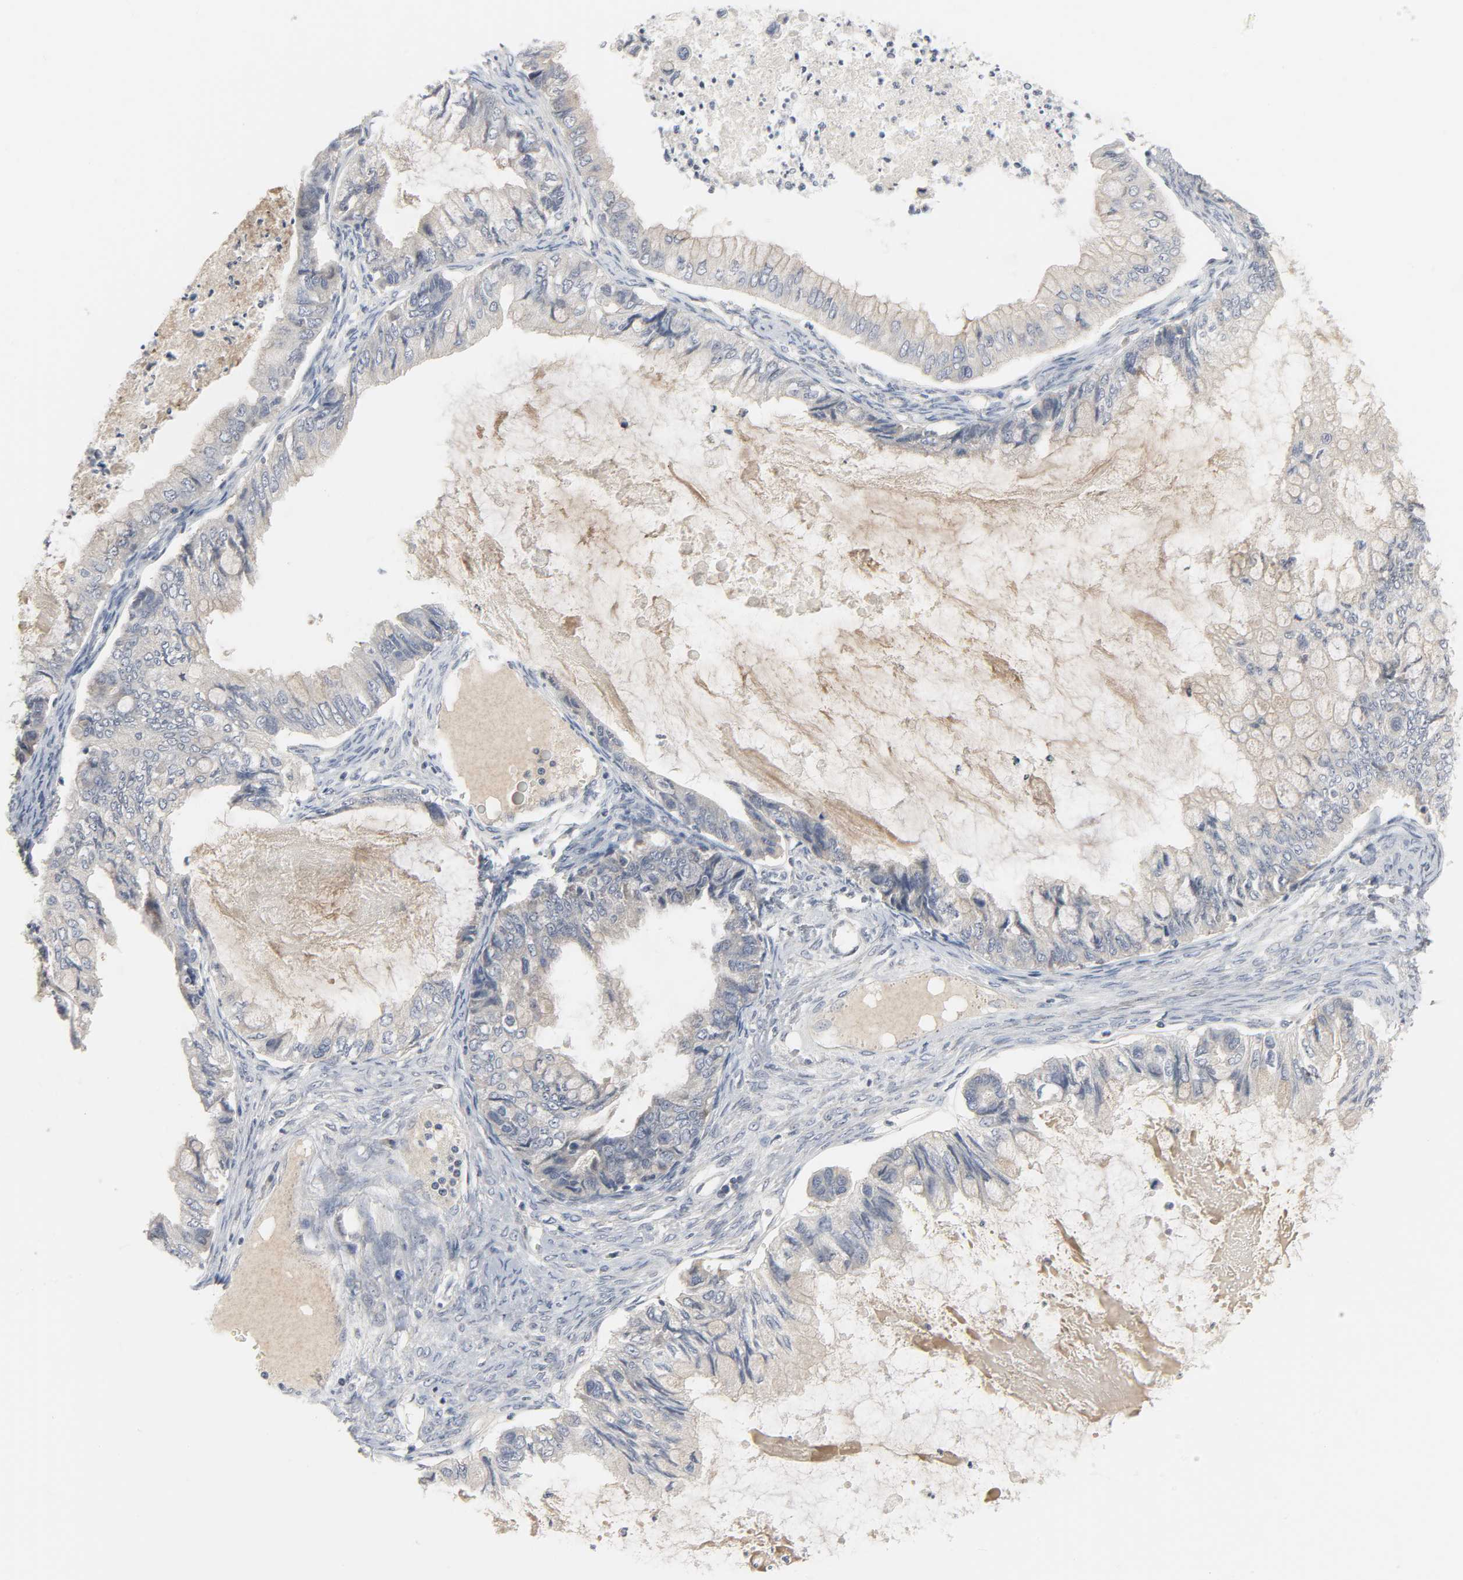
{"staining": {"intensity": "weak", "quantity": ">75%", "location": "cytoplasmic/membranous"}, "tissue": "ovarian cancer", "cell_type": "Tumor cells", "image_type": "cancer", "snomed": [{"axis": "morphology", "description": "Cystadenocarcinoma, mucinous, NOS"}, {"axis": "topography", "description": "Ovary"}], "caption": "Human mucinous cystadenocarcinoma (ovarian) stained with a protein marker reveals weak staining in tumor cells.", "gene": "CLIP1", "patient": {"sex": "female", "age": 80}}